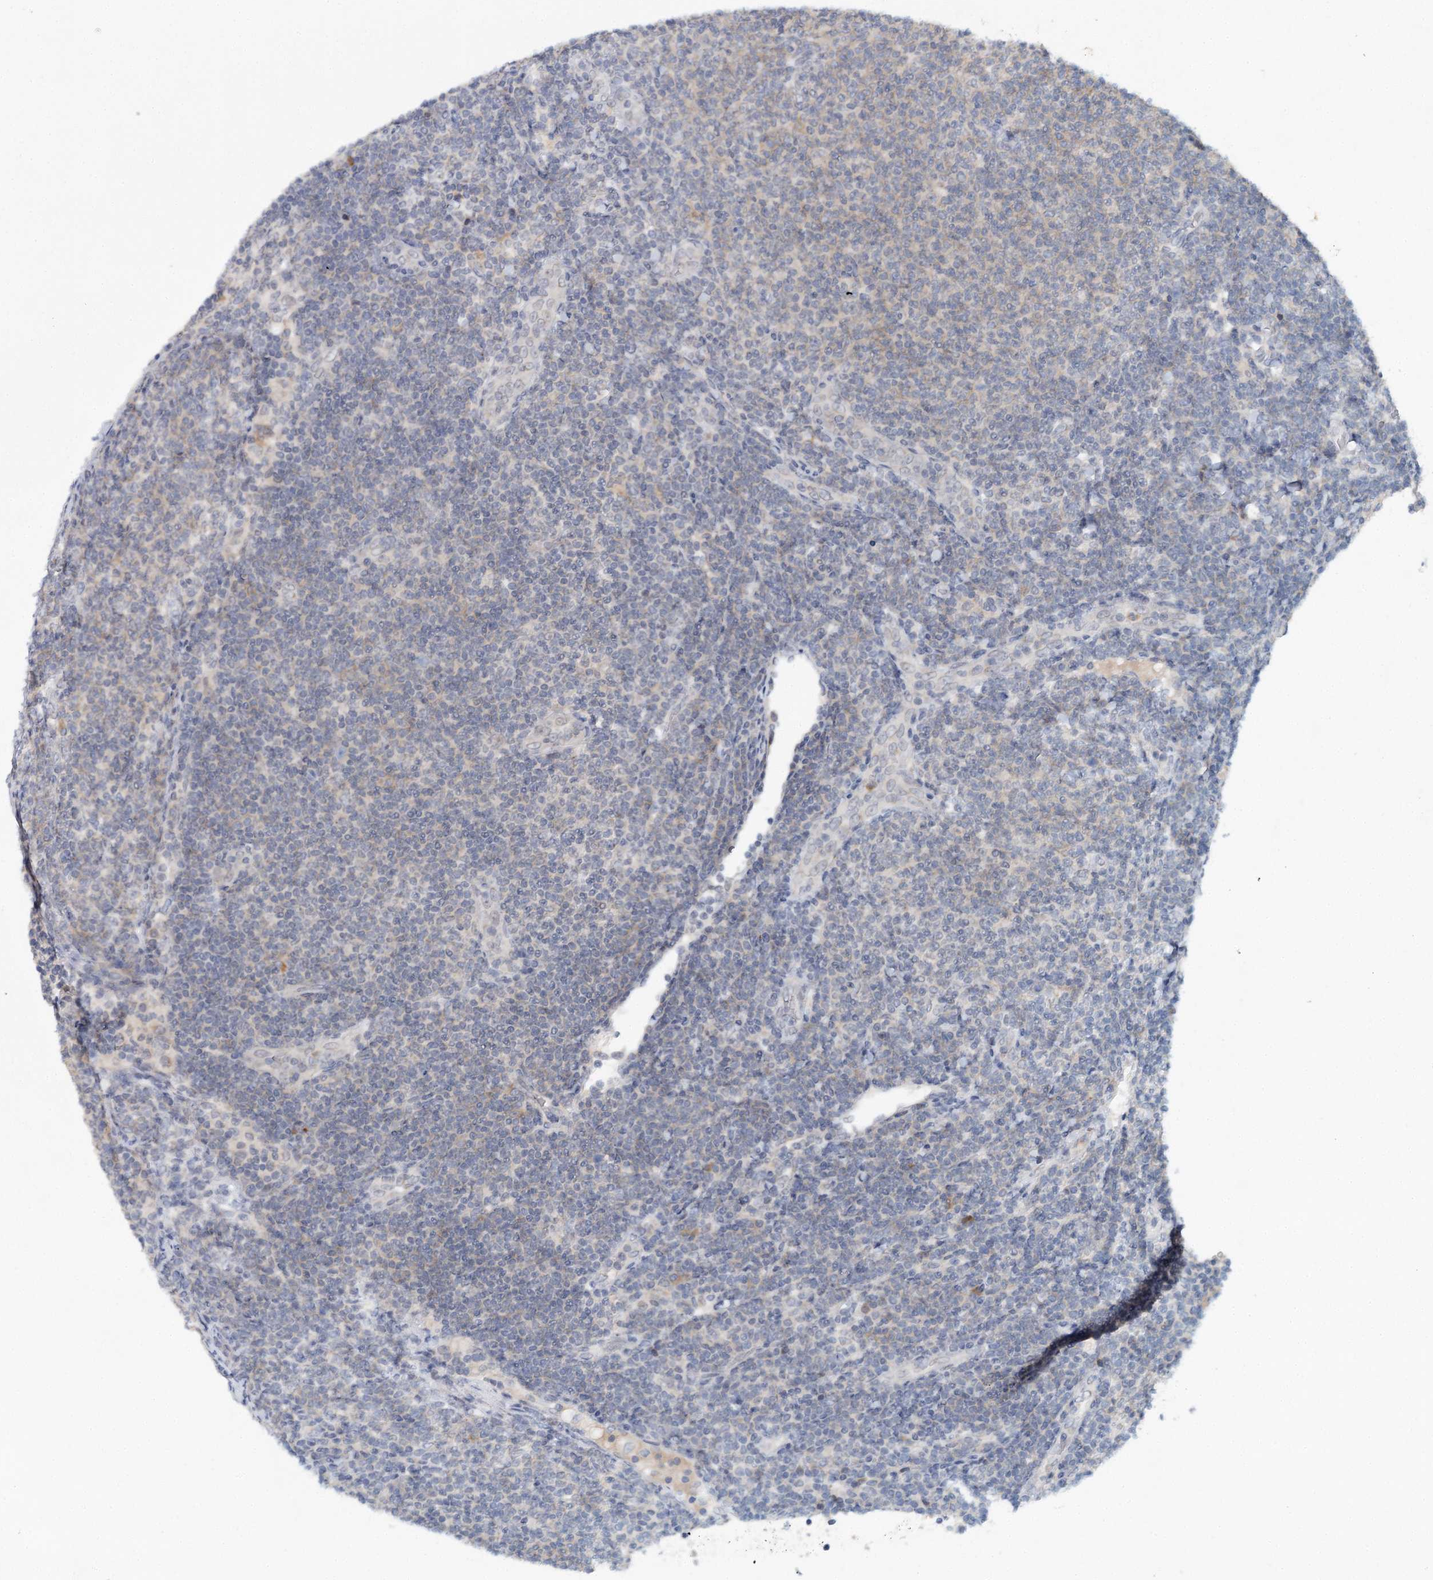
{"staining": {"intensity": "negative", "quantity": "none", "location": "none"}, "tissue": "lymphoma", "cell_type": "Tumor cells", "image_type": "cancer", "snomed": [{"axis": "morphology", "description": "Malignant lymphoma, non-Hodgkin's type, Low grade"}, {"axis": "topography", "description": "Lymph node"}], "caption": "Immunohistochemistry of human lymphoma exhibits no staining in tumor cells.", "gene": "BLTP1", "patient": {"sex": "male", "age": 66}}